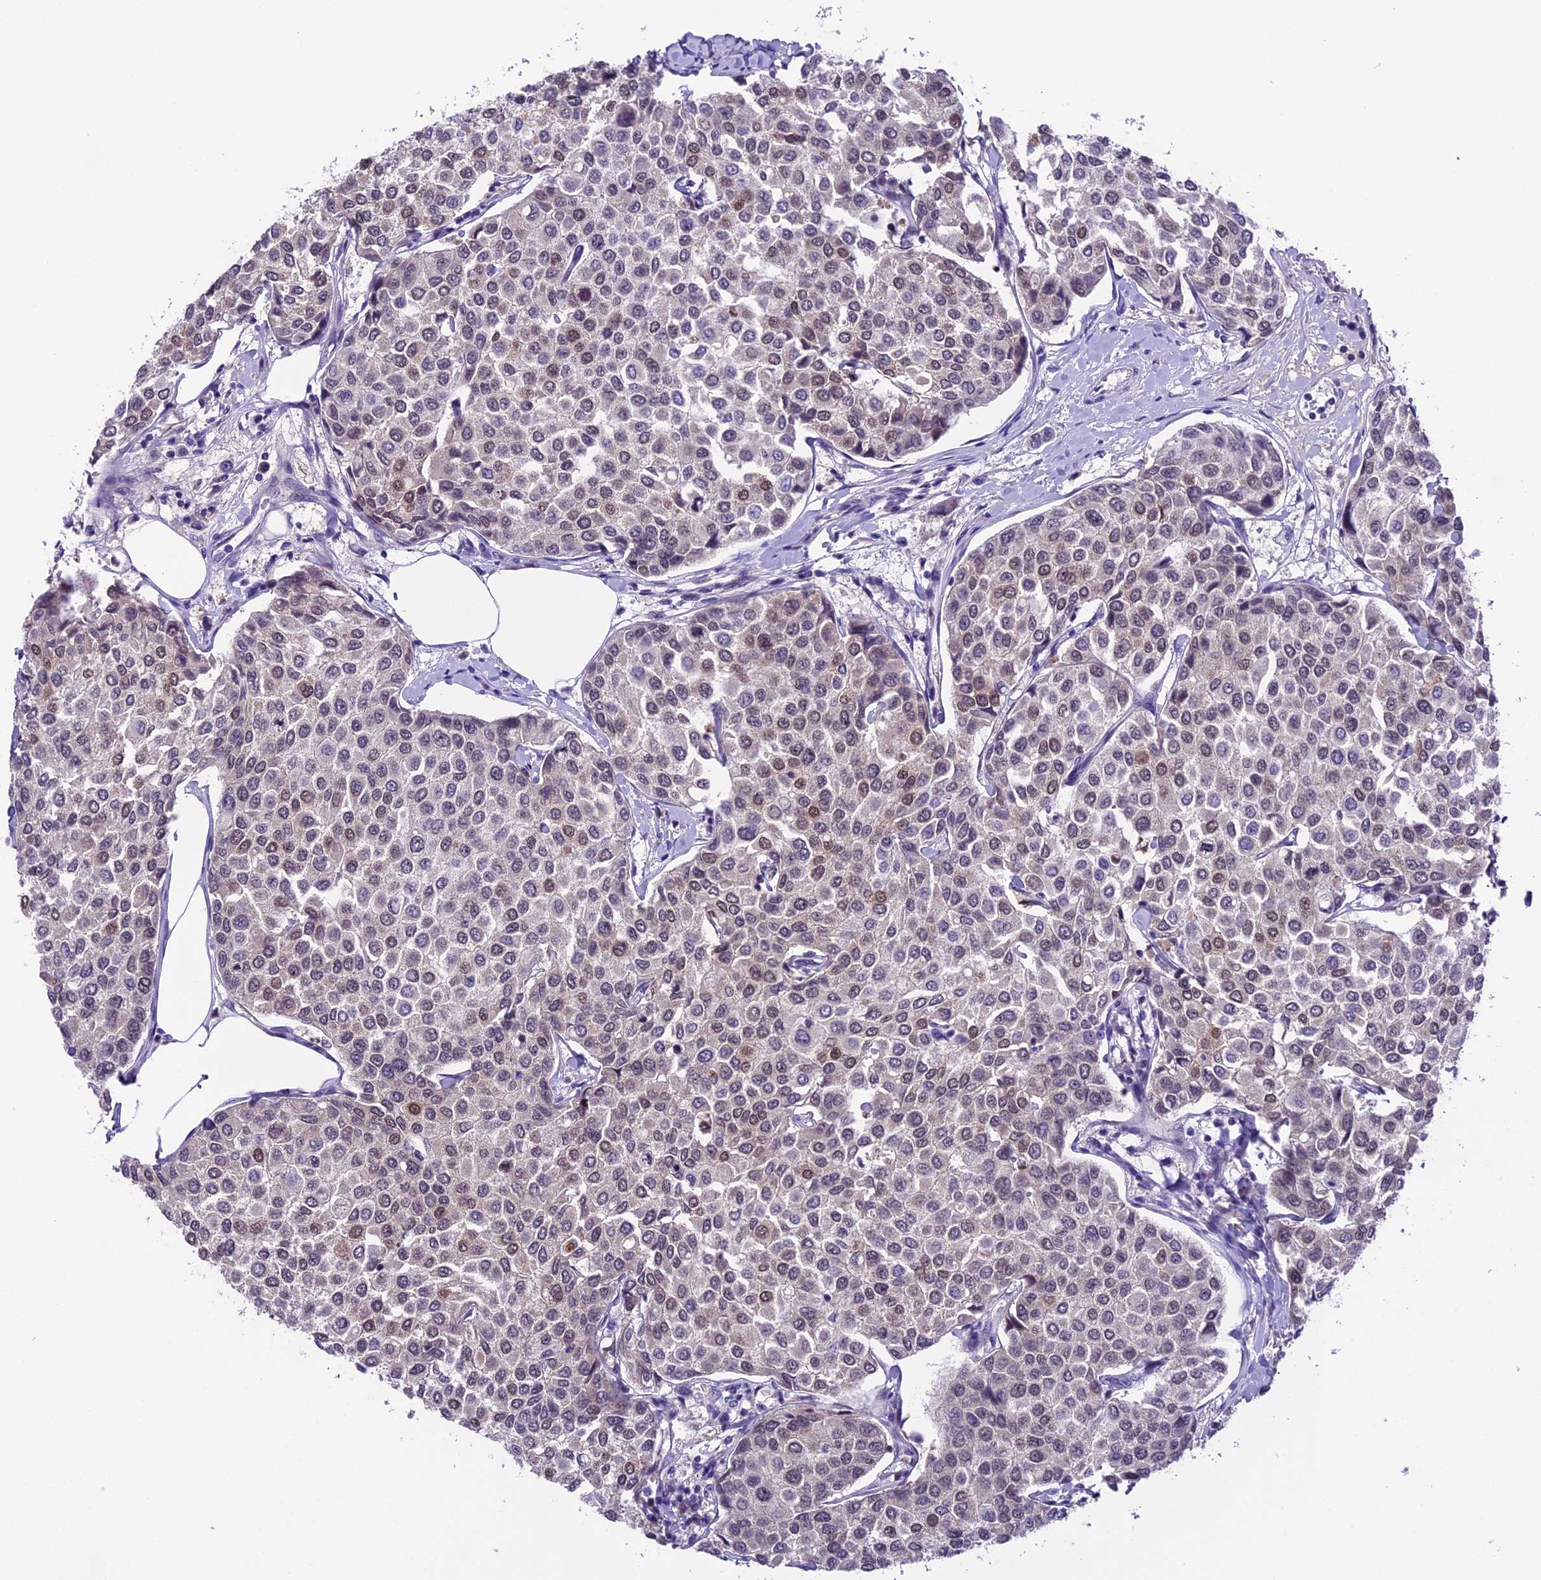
{"staining": {"intensity": "weak", "quantity": "<25%", "location": "nuclear"}, "tissue": "breast cancer", "cell_type": "Tumor cells", "image_type": "cancer", "snomed": [{"axis": "morphology", "description": "Duct carcinoma"}, {"axis": "topography", "description": "Breast"}], "caption": "Immunohistochemical staining of human breast cancer (intraductal carcinoma) displays no significant positivity in tumor cells. (Immunohistochemistry (ihc), brightfield microscopy, high magnification).", "gene": "PRR15", "patient": {"sex": "female", "age": 55}}